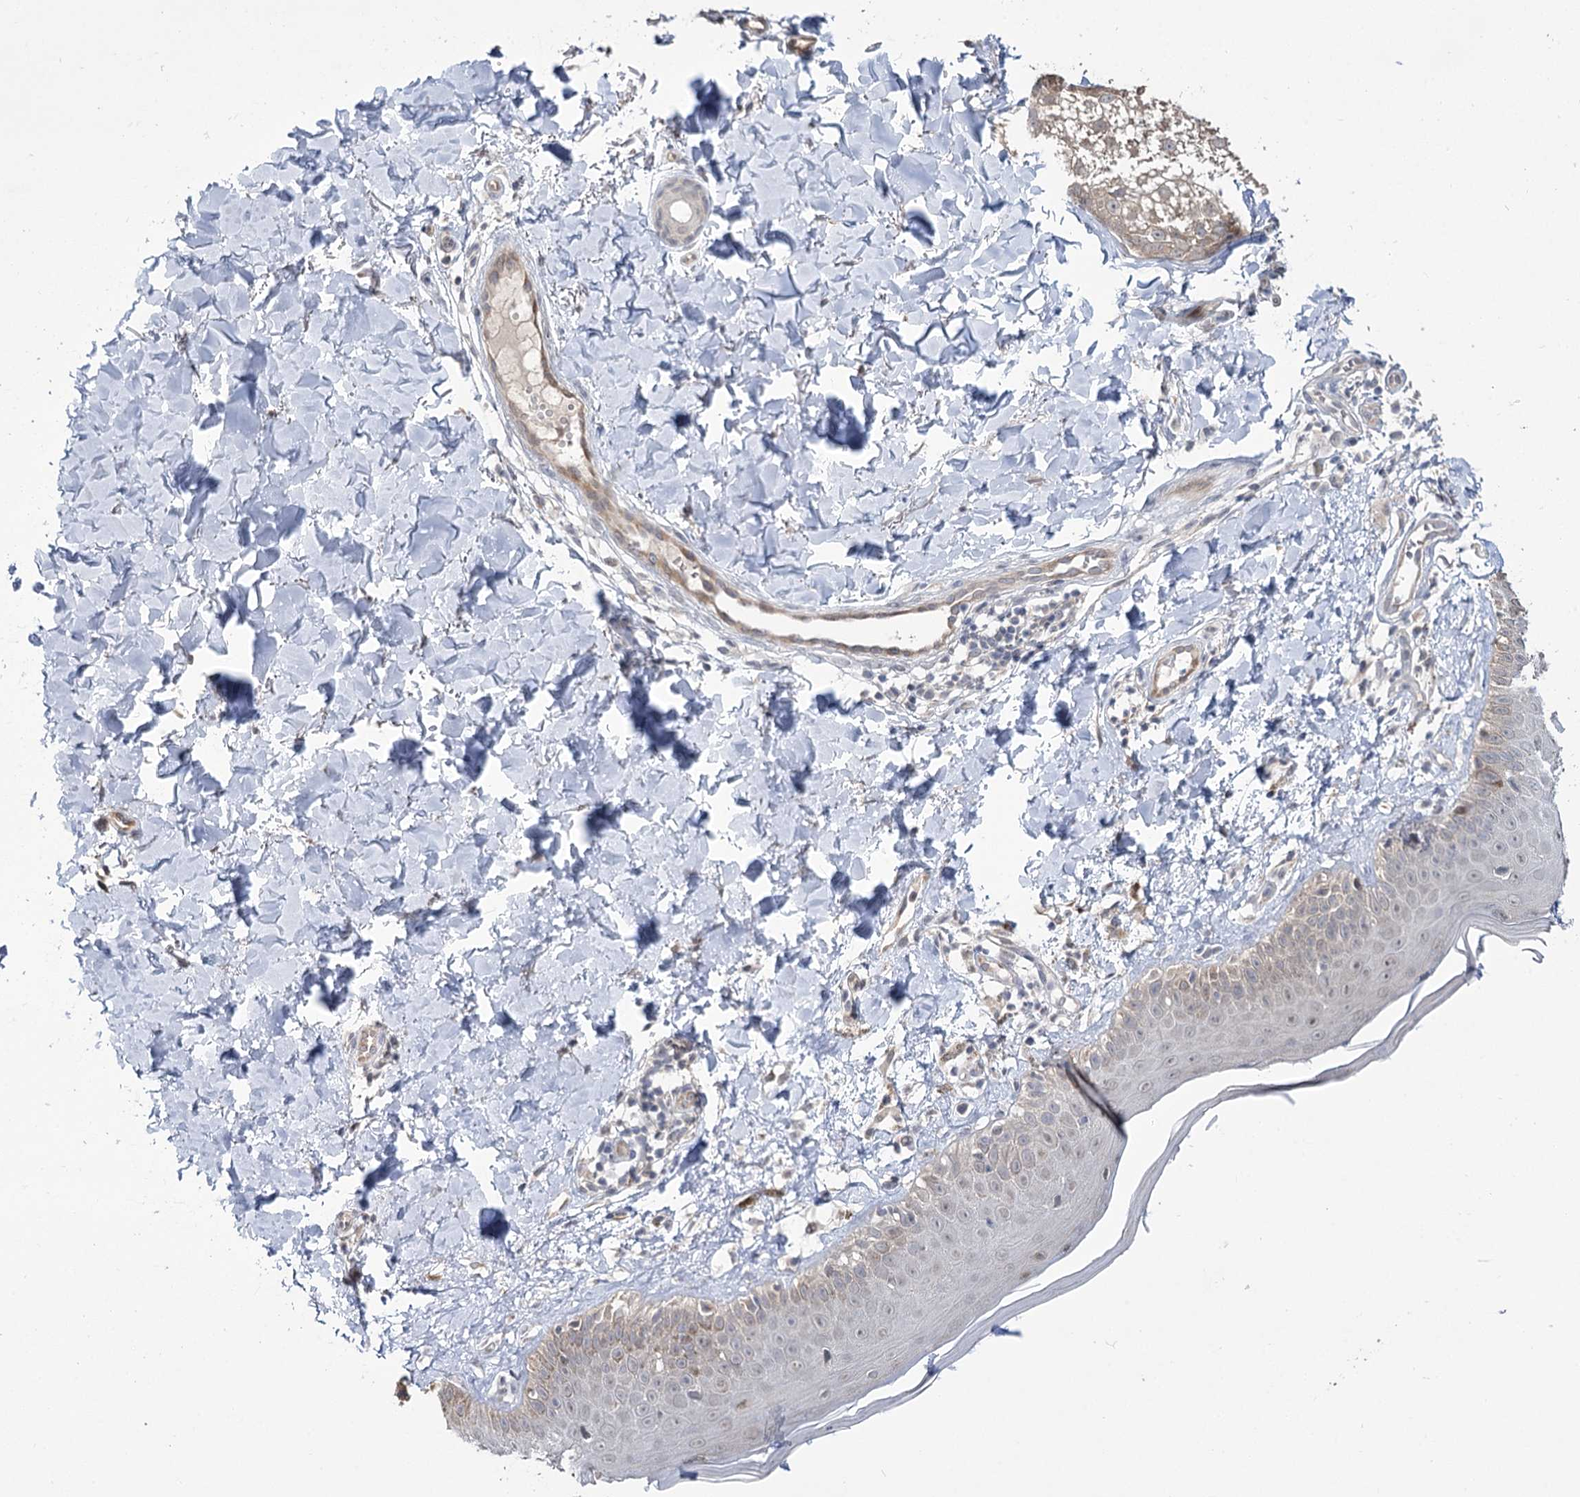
{"staining": {"intensity": "weak", "quantity": ">75%", "location": "cytoplasmic/membranous"}, "tissue": "skin", "cell_type": "Fibroblasts", "image_type": "normal", "snomed": [{"axis": "morphology", "description": "Normal tissue, NOS"}, {"axis": "topography", "description": "Skin"}], "caption": "Immunohistochemistry (IHC) image of normal skin: human skin stained using immunohistochemistry displays low levels of weak protein expression localized specifically in the cytoplasmic/membranous of fibroblasts, appearing as a cytoplasmic/membranous brown color.", "gene": "PHYHIPL", "patient": {"sex": "male", "age": 52}}